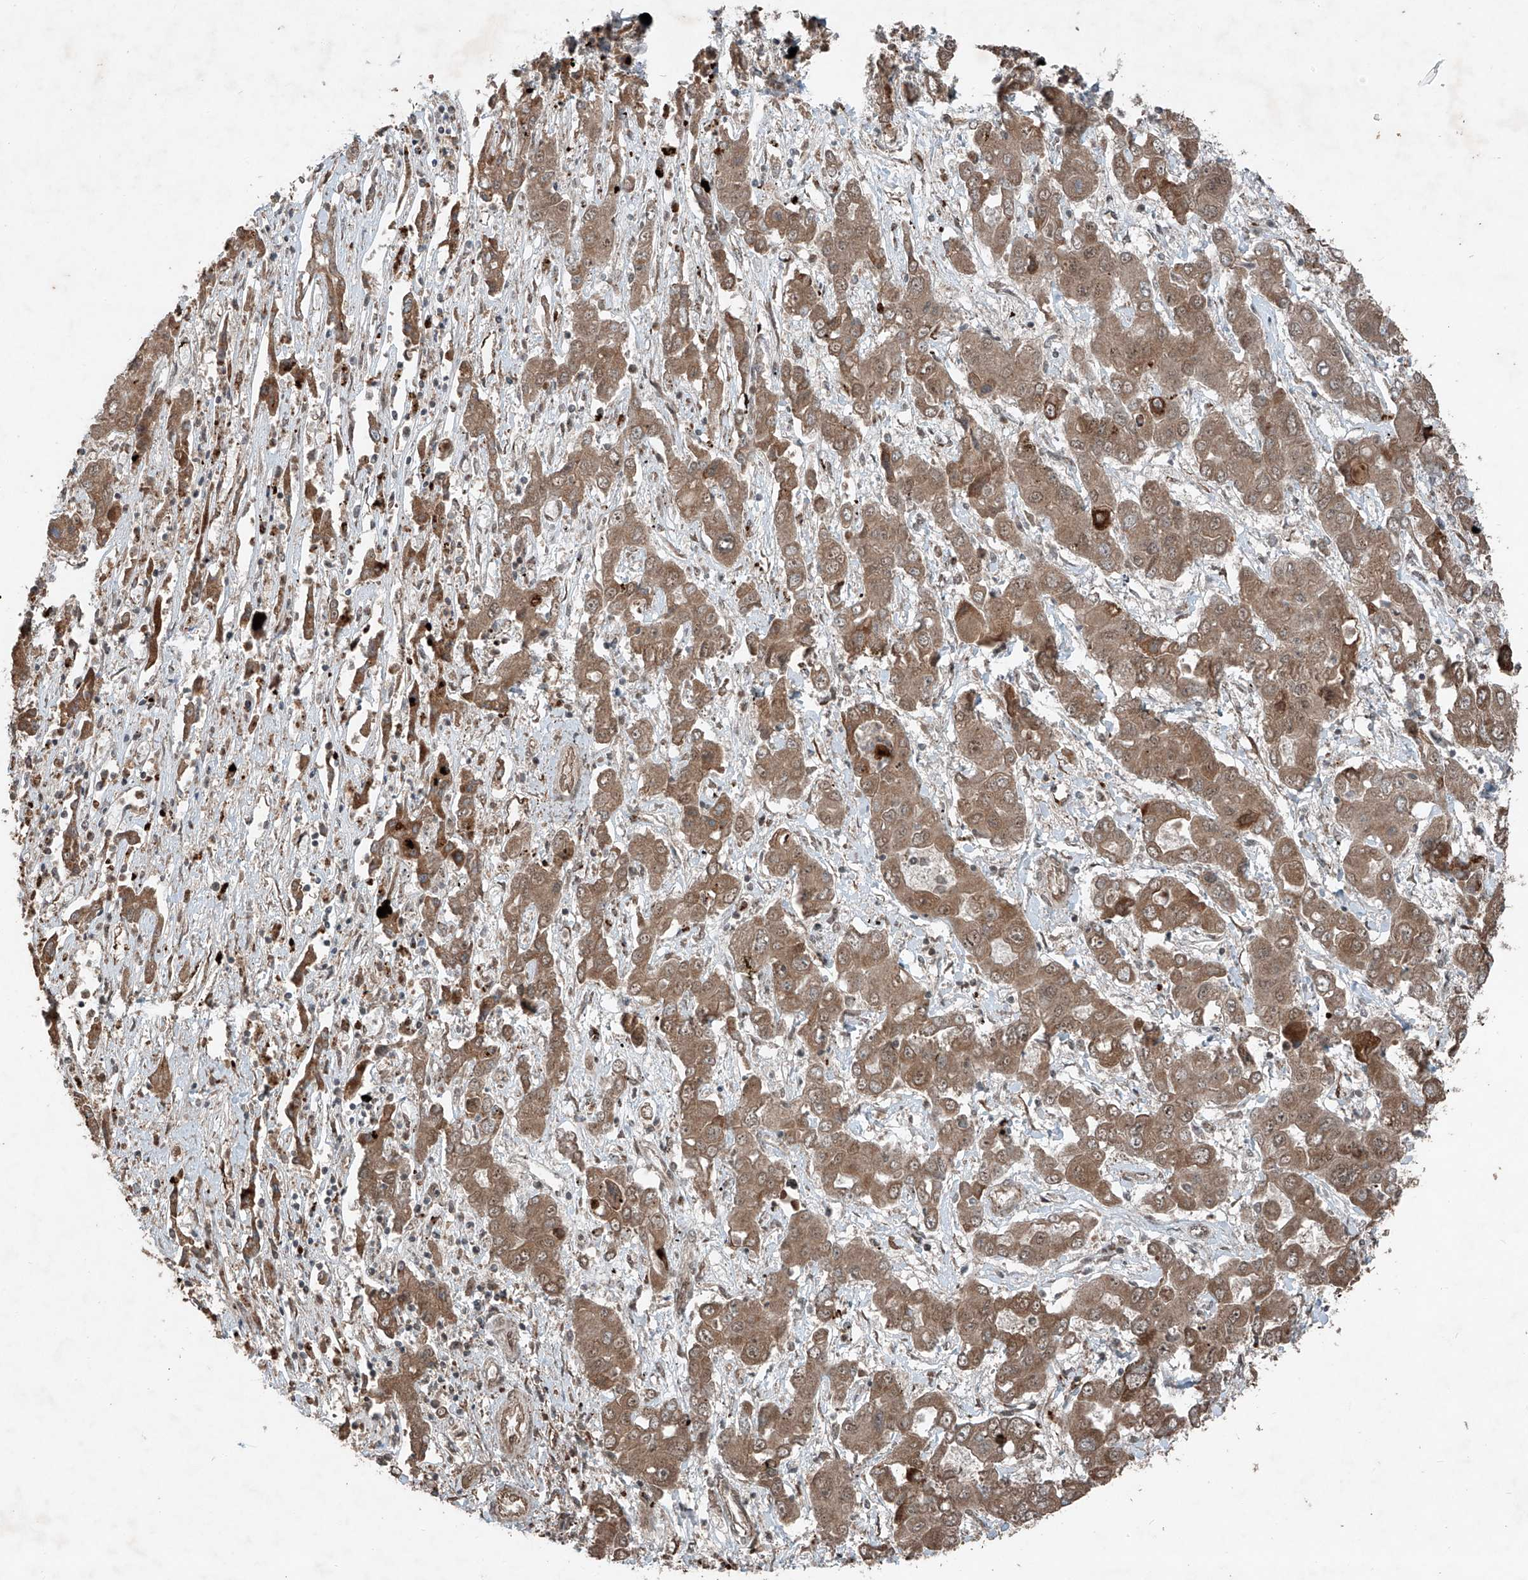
{"staining": {"intensity": "moderate", "quantity": ">75%", "location": "cytoplasmic/membranous"}, "tissue": "liver cancer", "cell_type": "Tumor cells", "image_type": "cancer", "snomed": [{"axis": "morphology", "description": "Cholangiocarcinoma"}, {"axis": "topography", "description": "Liver"}], "caption": "This image exhibits liver cholangiocarcinoma stained with IHC to label a protein in brown. The cytoplasmic/membranous of tumor cells show moderate positivity for the protein. Nuclei are counter-stained blue.", "gene": "ZNF620", "patient": {"sex": "male", "age": 67}}